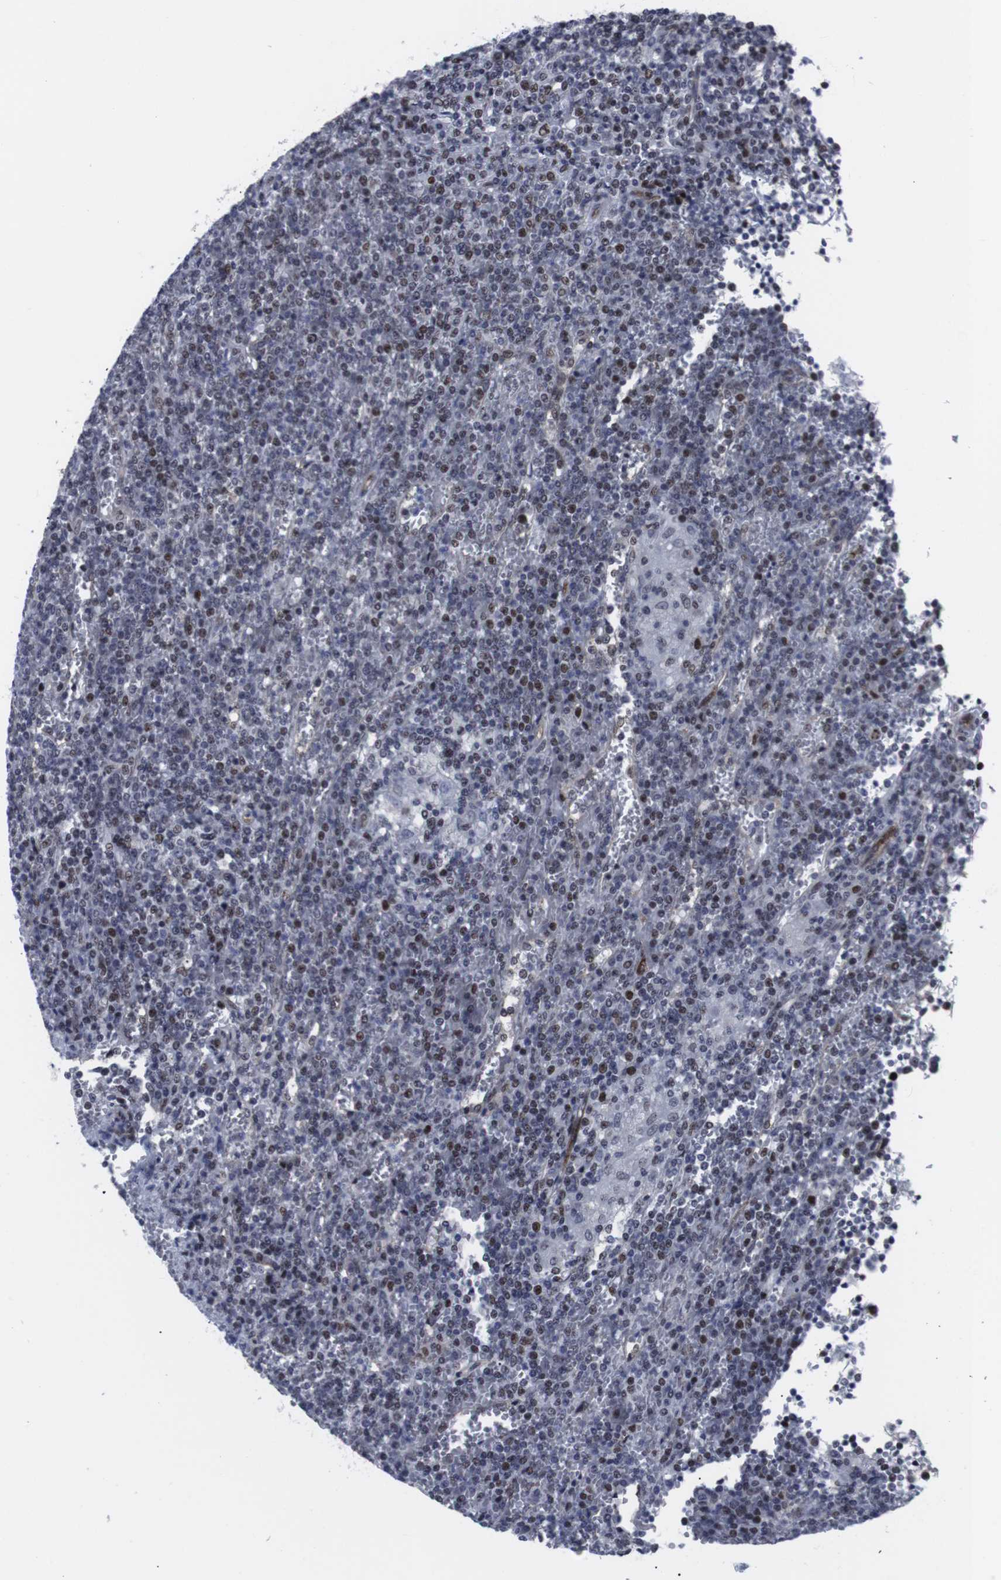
{"staining": {"intensity": "weak", "quantity": "25%-75%", "location": "nuclear"}, "tissue": "lymphoma", "cell_type": "Tumor cells", "image_type": "cancer", "snomed": [{"axis": "morphology", "description": "Malignant lymphoma, non-Hodgkin's type, Low grade"}, {"axis": "topography", "description": "Spleen"}], "caption": "Tumor cells reveal low levels of weak nuclear expression in about 25%-75% of cells in lymphoma.", "gene": "MLH1", "patient": {"sex": "female", "age": 19}}